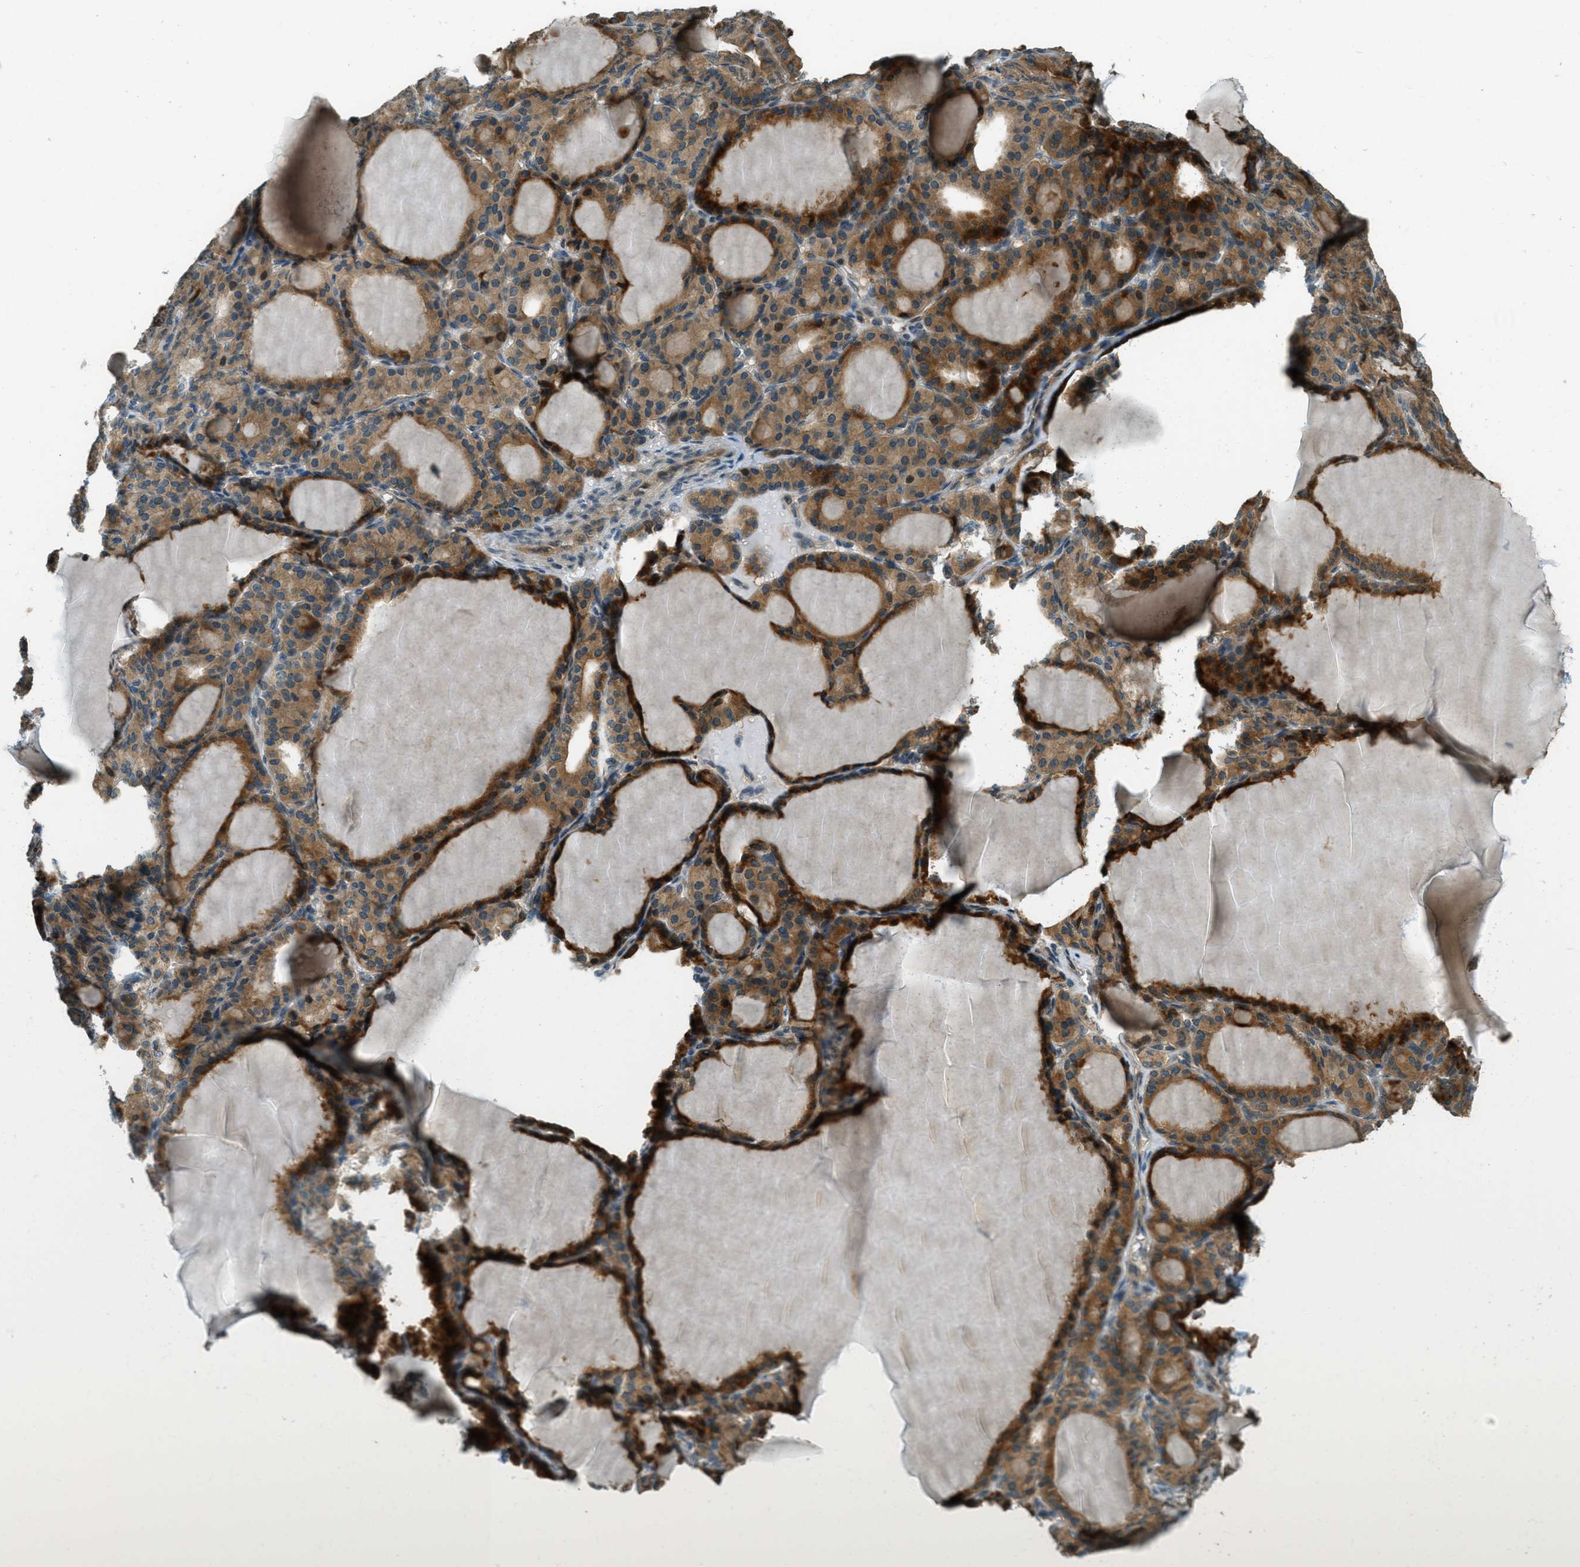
{"staining": {"intensity": "moderate", "quantity": ">75%", "location": "cytoplasmic/membranous"}, "tissue": "thyroid gland", "cell_type": "Glandular cells", "image_type": "normal", "snomed": [{"axis": "morphology", "description": "Normal tissue, NOS"}, {"axis": "topography", "description": "Thyroid gland"}], "caption": "IHC of normal human thyroid gland reveals medium levels of moderate cytoplasmic/membranous positivity in about >75% of glandular cells.", "gene": "PTPN23", "patient": {"sex": "female", "age": 28}}